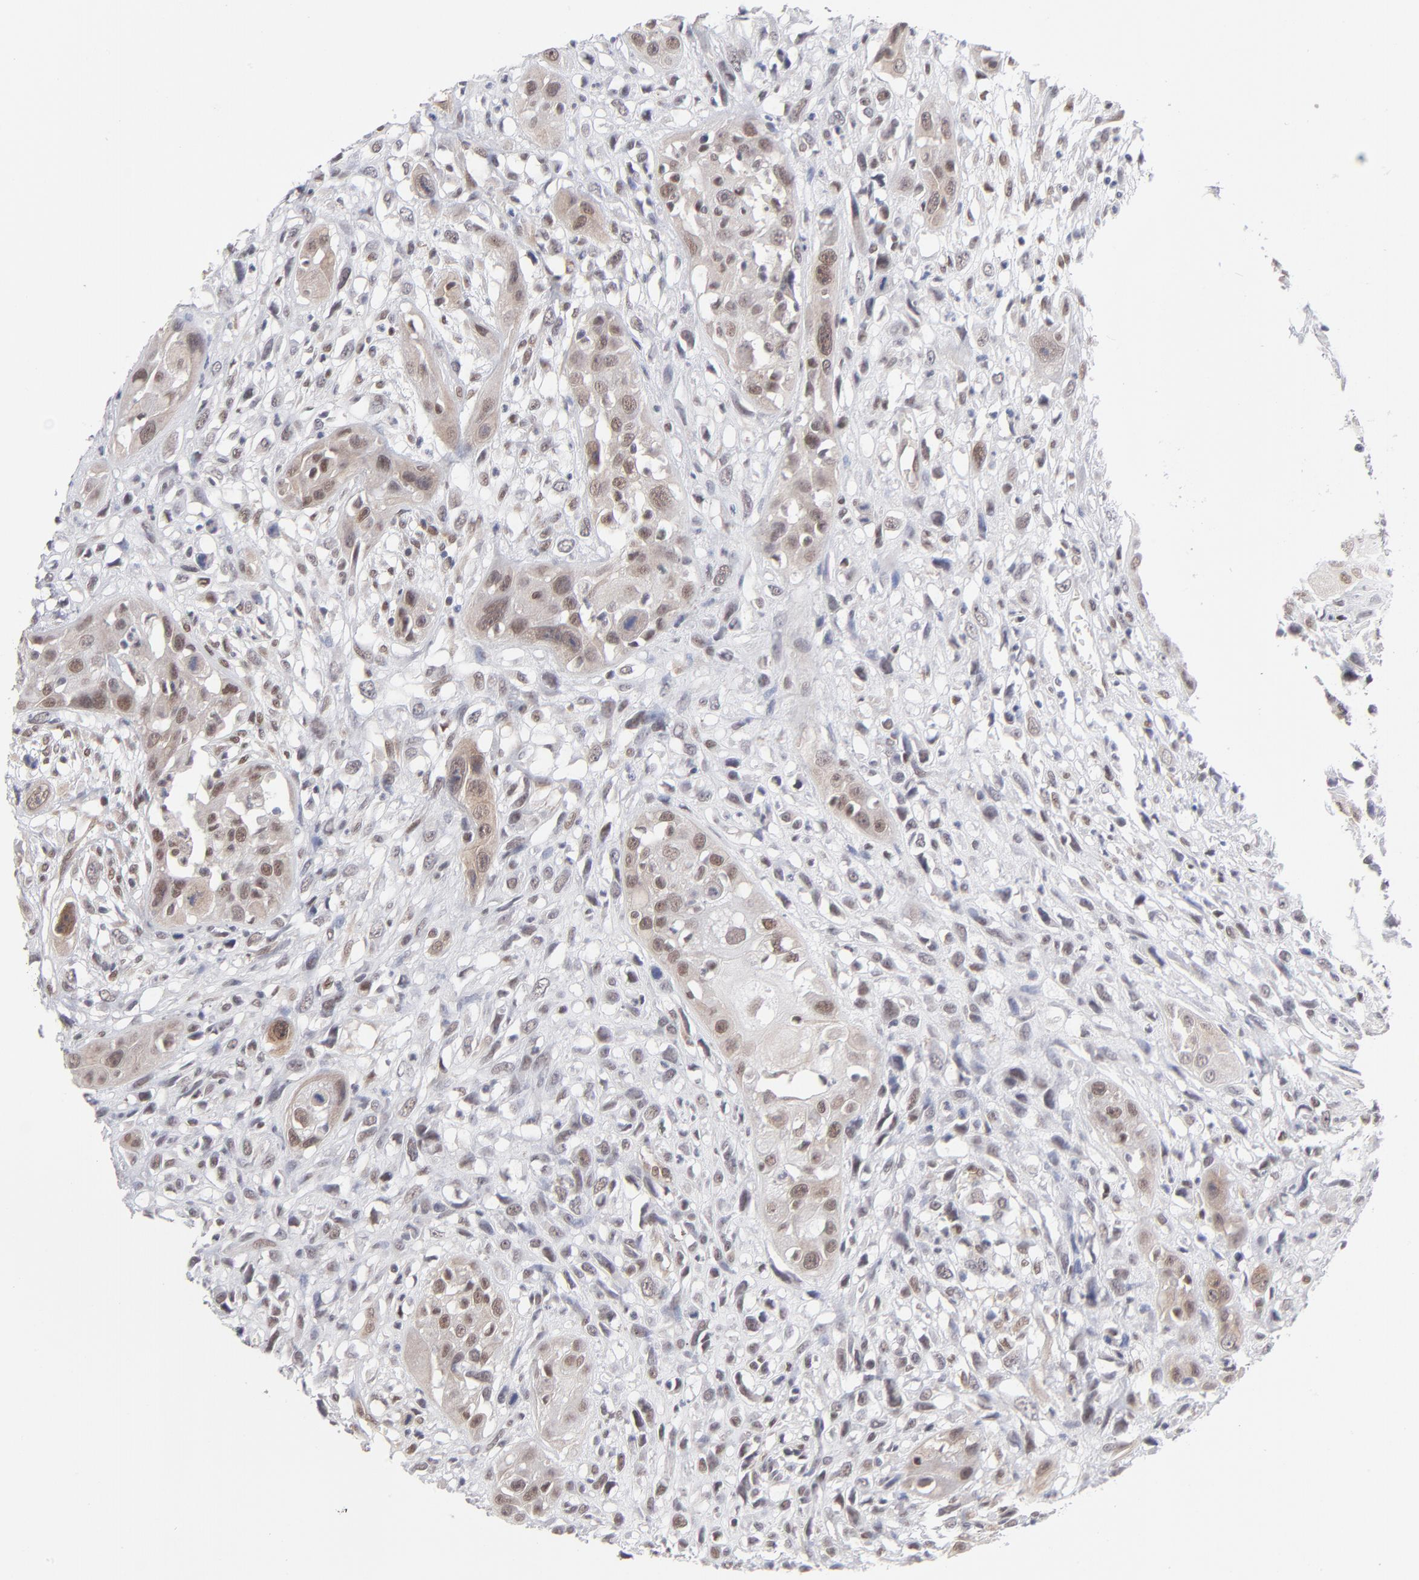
{"staining": {"intensity": "moderate", "quantity": ">75%", "location": "cytoplasmic/membranous,nuclear"}, "tissue": "head and neck cancer", "cell_type": "Tumor cells", "image_type": "cancer", "snomed": [{"axis": "morphology", "description": "Necrosis, NOS"}, {"axis": "morphology", "description": "Neoplasm, malignant, NOS"}, {"axis": "topography", "description": "Salivary gland"}, {"axis": "topography", "description": "Head-Neck"}], "caption": "This photomicrograph shows immunohistochemistry (IHC) staining of malignant neoplasm (head and neck), with medium moderate cytoplasmic/membranous and nuclear staining in approximately >75% of tumor cells.", "gene": "NBN", "patient": {"sex": "male", "age": 43}}